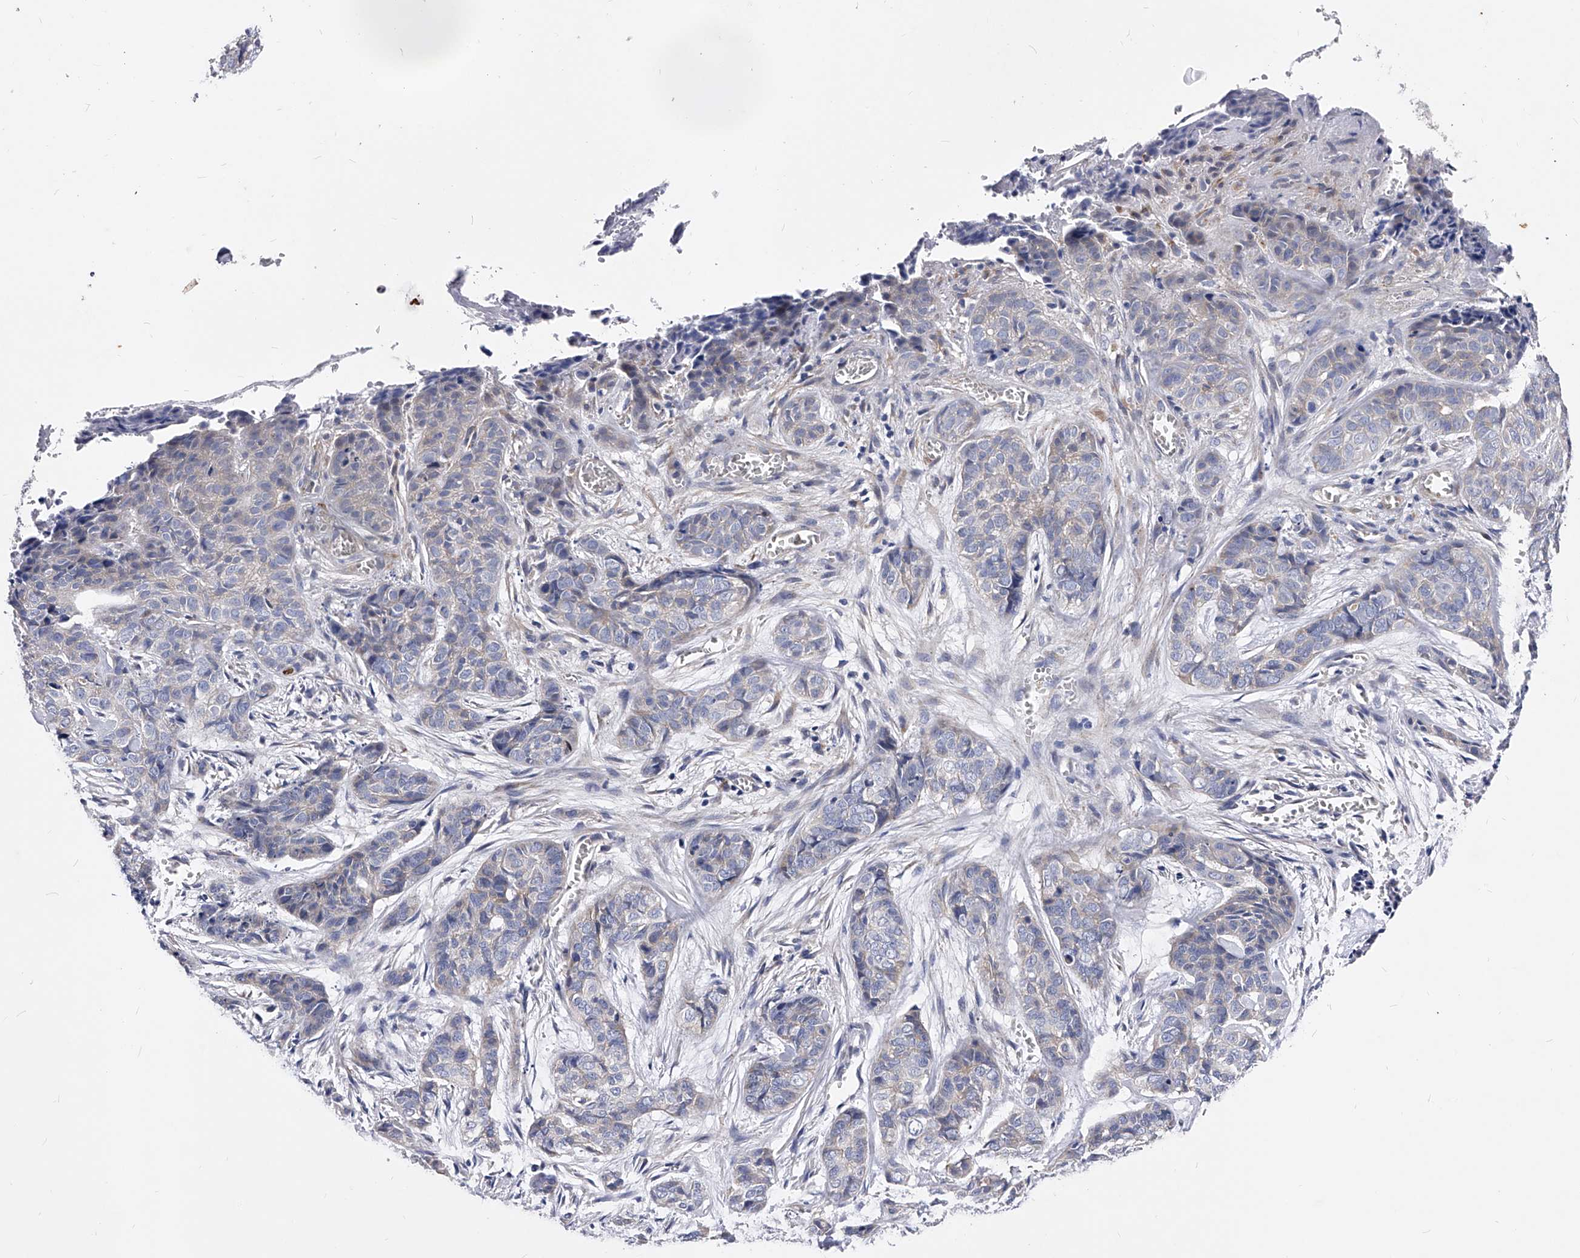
{"staining": {"intensity": "negative", "quantity": "none", "location": "none"}, "tissue": "skin cancer", "cell_type": "Tumor cells", "image_type": "cancer", "snomed": [{"axis": "morphology", "description": "Basal cell carcinoma"}, {"axis": "topography", "description": "Skin"}], "caption": "Photomicrograph shows no protein staining in tumor cells of basal cell carcinoma (skin) tissue. Brightfield microscopy of immunohistochemistry (IHC) stained with DAB (brown) and hematoxylin (blue), captured at high magnification.", "gene": "PPP5C", "patient": {"sex": "female", "age": 64}}